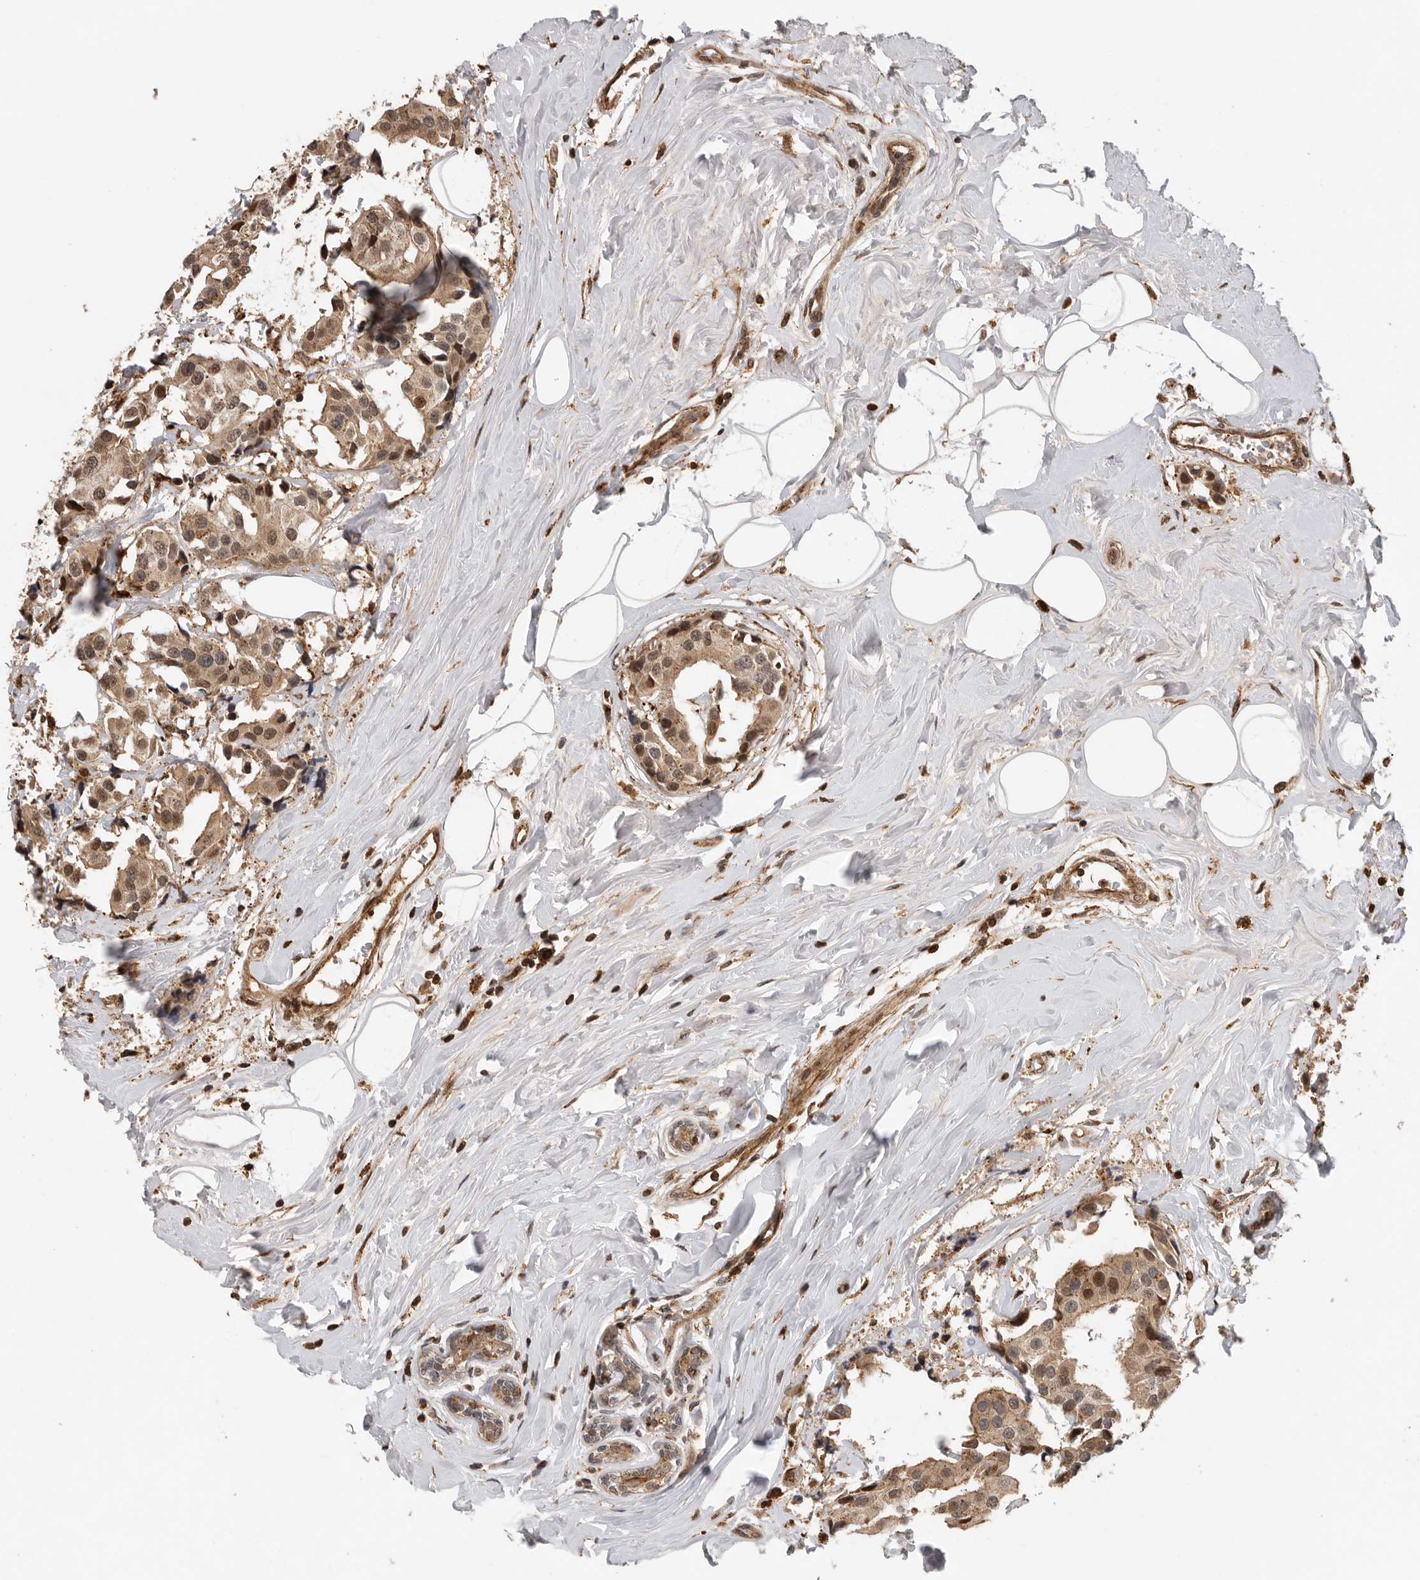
{"staining": {"intensity": "moderate", "quantity": ">75%", "location": "cytoplasmic/membranous"}, "tissue": "breast cancer", "cell_type": "Tumor cells", "image_type": "cancer", "snomed": [{"axis": "morphology", "description": "Normal tissue, NOS"}, {"axis": "morphology", "description": "Duct carcinoma"}, {"axis": "topography", "description": "Breast"}], "caption": "Immunohistochemistry (IHC) histopathology image of neoplastic tissue: breast intraductal carcinoma stained using immunohistochemistry shows medium levels of moderate protein expression localized specifically in the cytoplasmic/membranous of tumor cells, appearing as a cytoplasmic/membranous brown color.", "gene": "RNF157", "patient": {"sex": "female", "age": 39}}